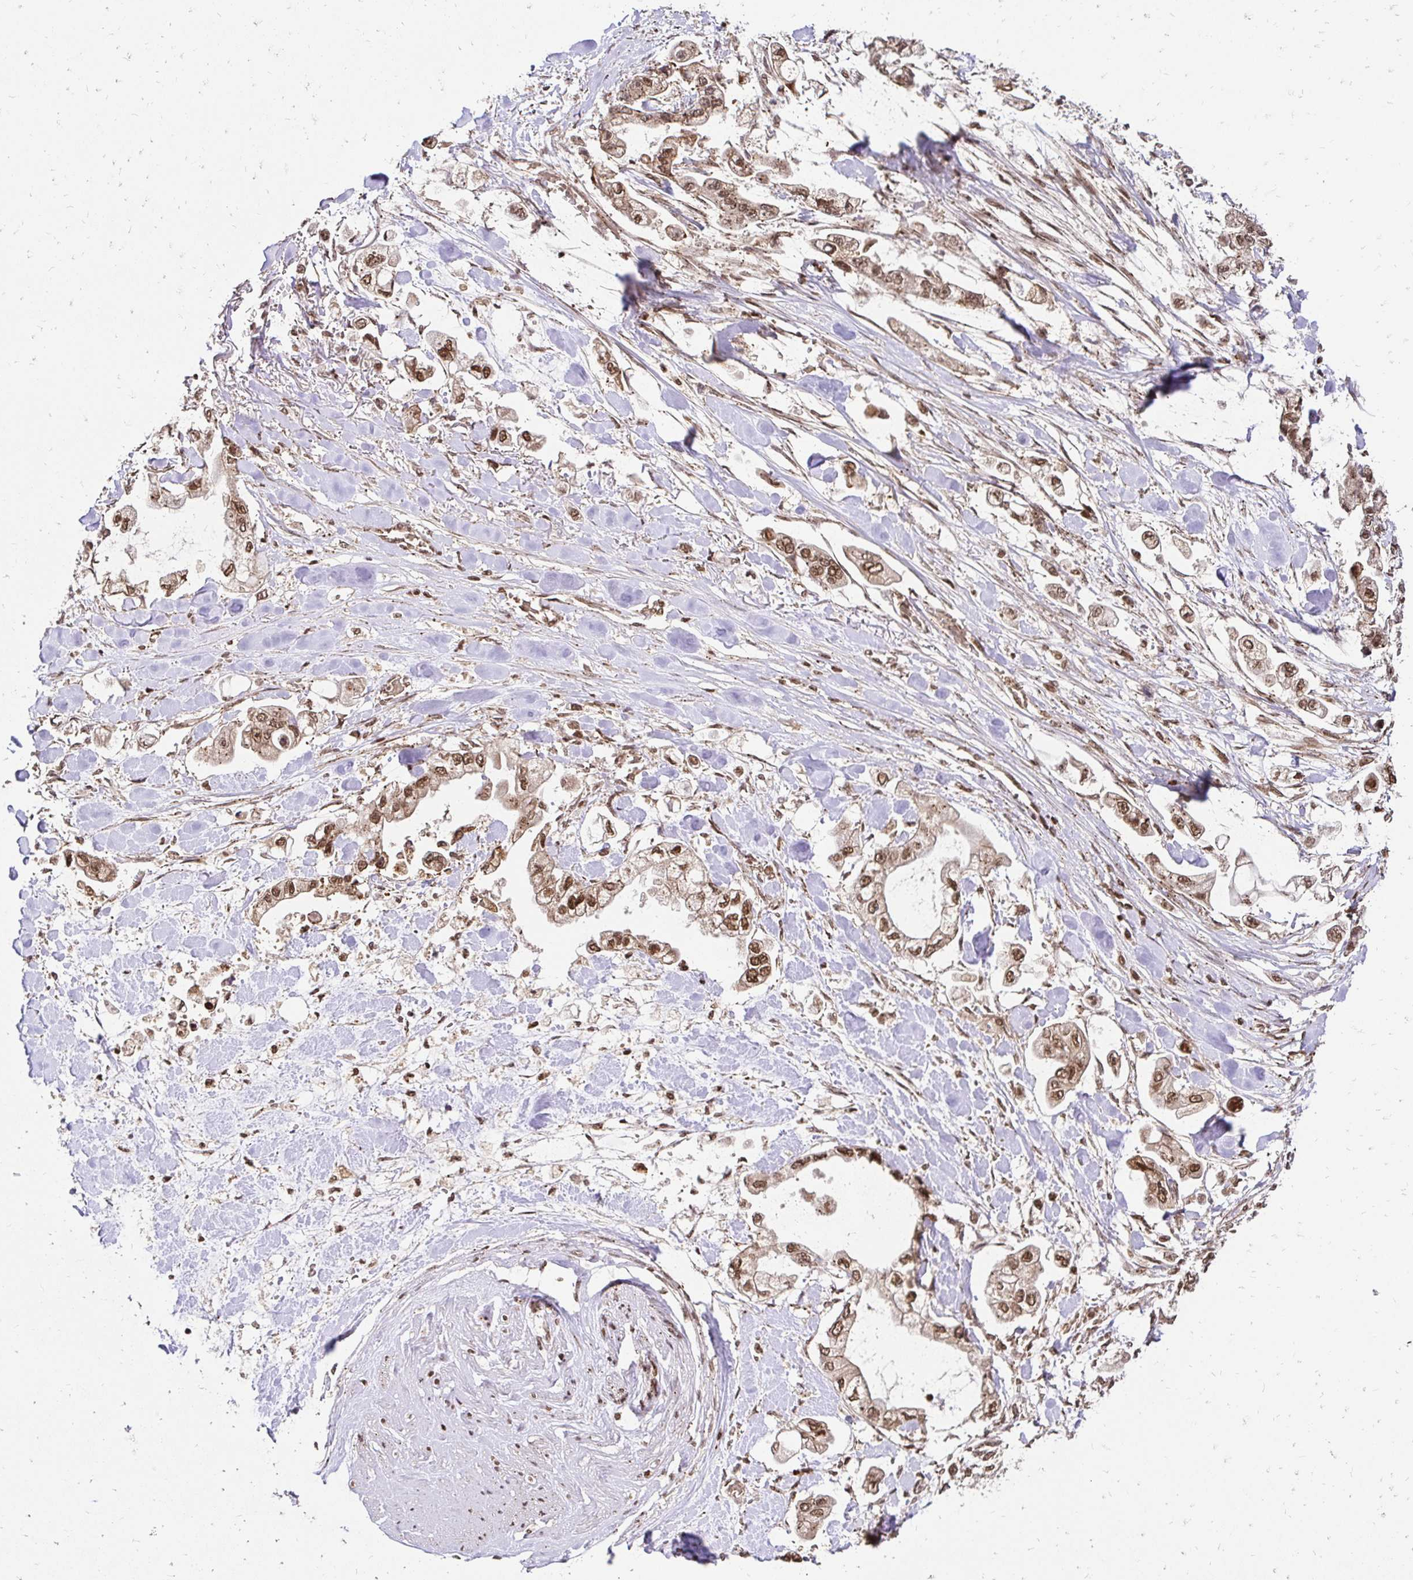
{"staining": {"intensity": "moderate", "quantity": ">75%", "location": "nuclear"}, "tissue": "stomach cancer", "cell_type": "Tumor cells", "image_type": "cancer", "snomed": [{"axis": "morphology", "description": "Adenocarcinoma, NOS"}, {"axis": "topography", "description": "Stomach"}], "caption": "There is medium levels of moderate nuclear expression in tumor cells of stomach cancer, as demonstrated by immunohistochemical staining (brown color).", "gene": "GLYR1", "patient": {"sex": "male", "age": 62}}